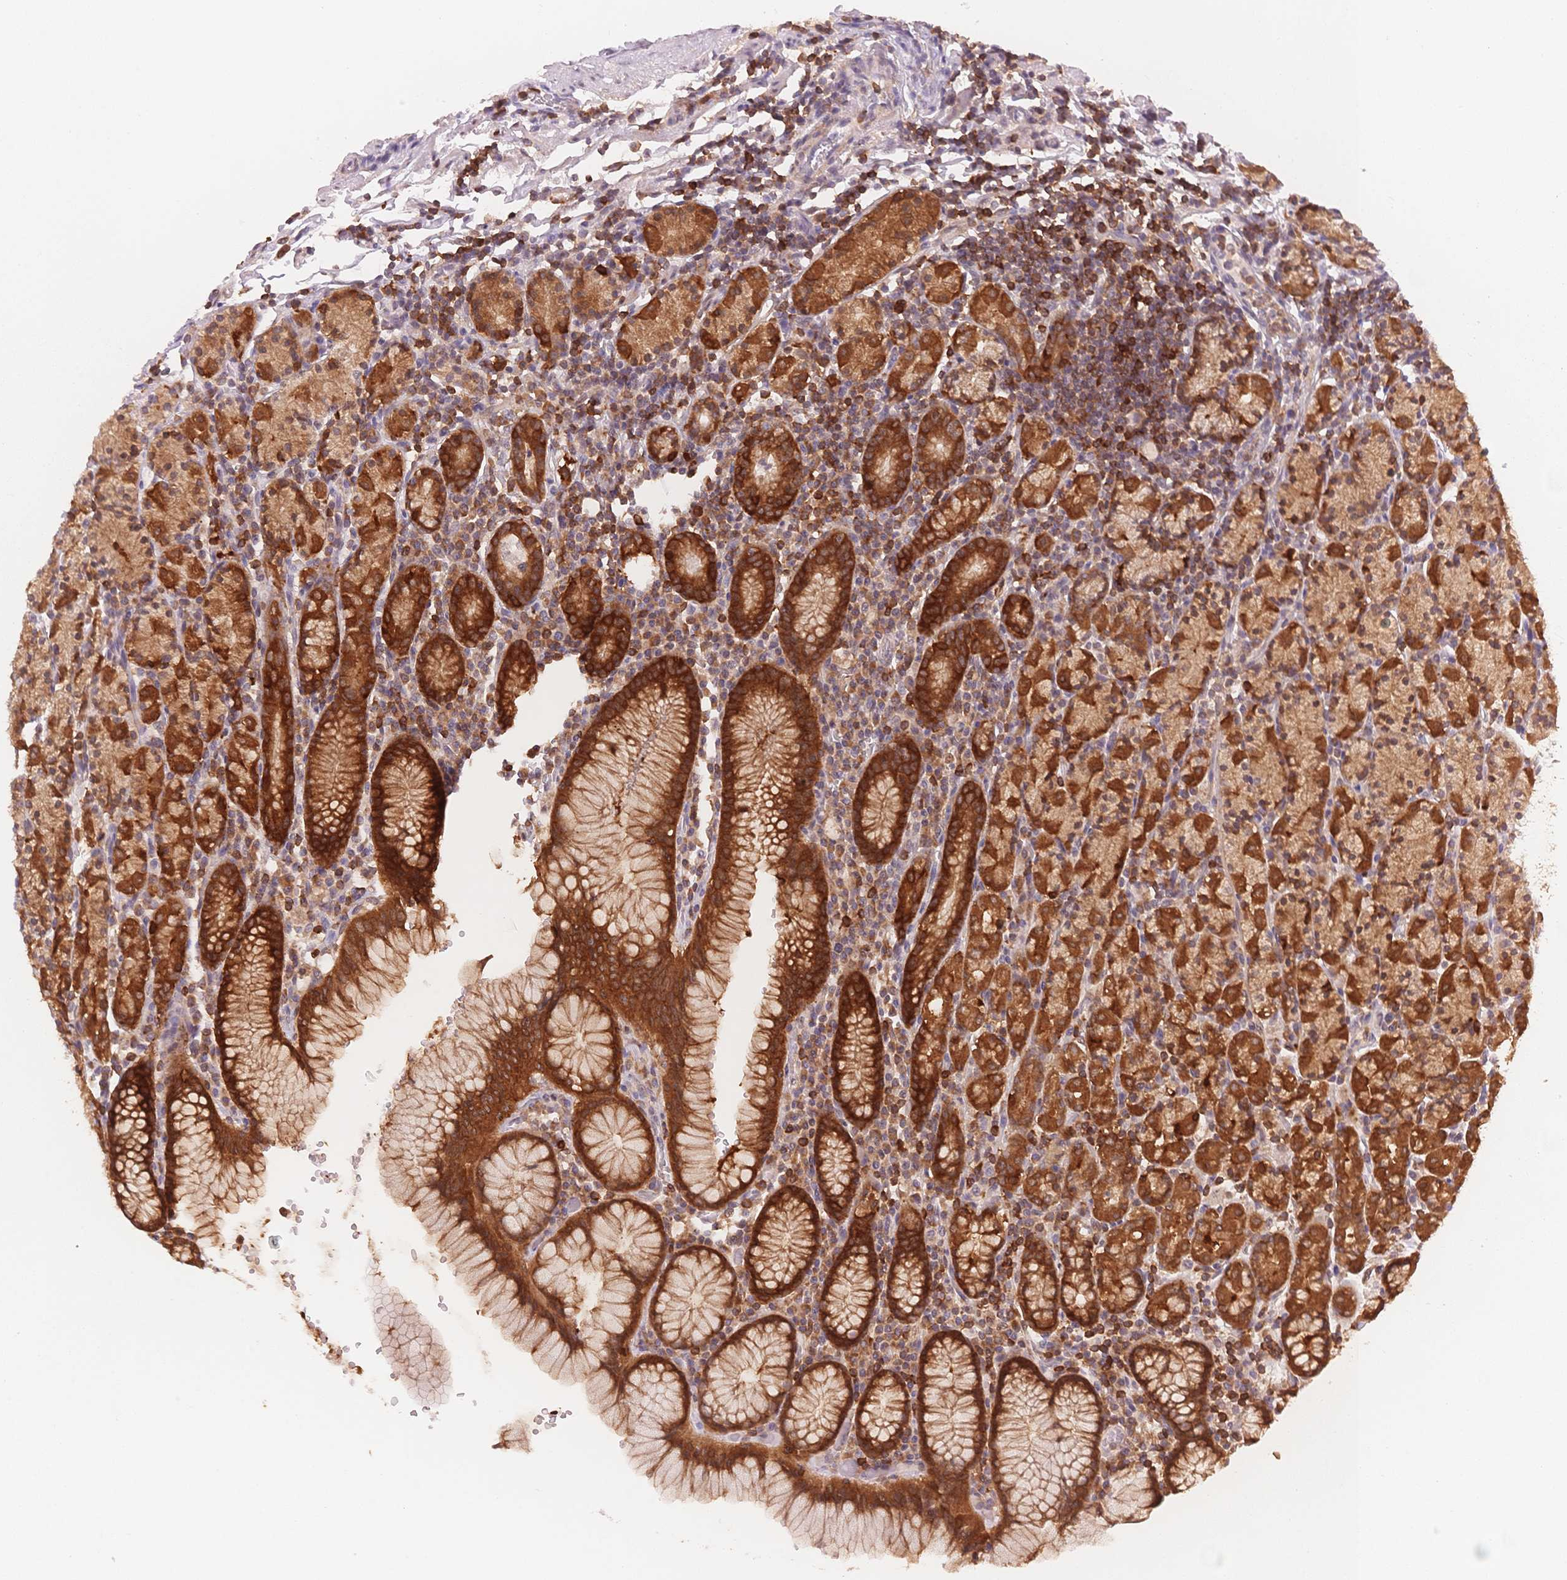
{"staining": {"intensity": "strong", "quantity": ">75%", "location": "cytoplasmic/membranous"}, "tissue": "stomach", "cell_type": "Glandular cells", "image_type": "normal", "snomed": [{"axis": "morphology", "description": "Normal tissue, NOS"}, {"axis": "topography", "description": "Stomach, upper"}, {"axis": "topography", "description": "Stomach"}], "caption": "Protein analysis of normal stomach demonstrates strong cytoplasmic/membranous expression in about >75% of glandular cells.", "gene": "STK39", "patient": {"sex": "male", "age": 62}}